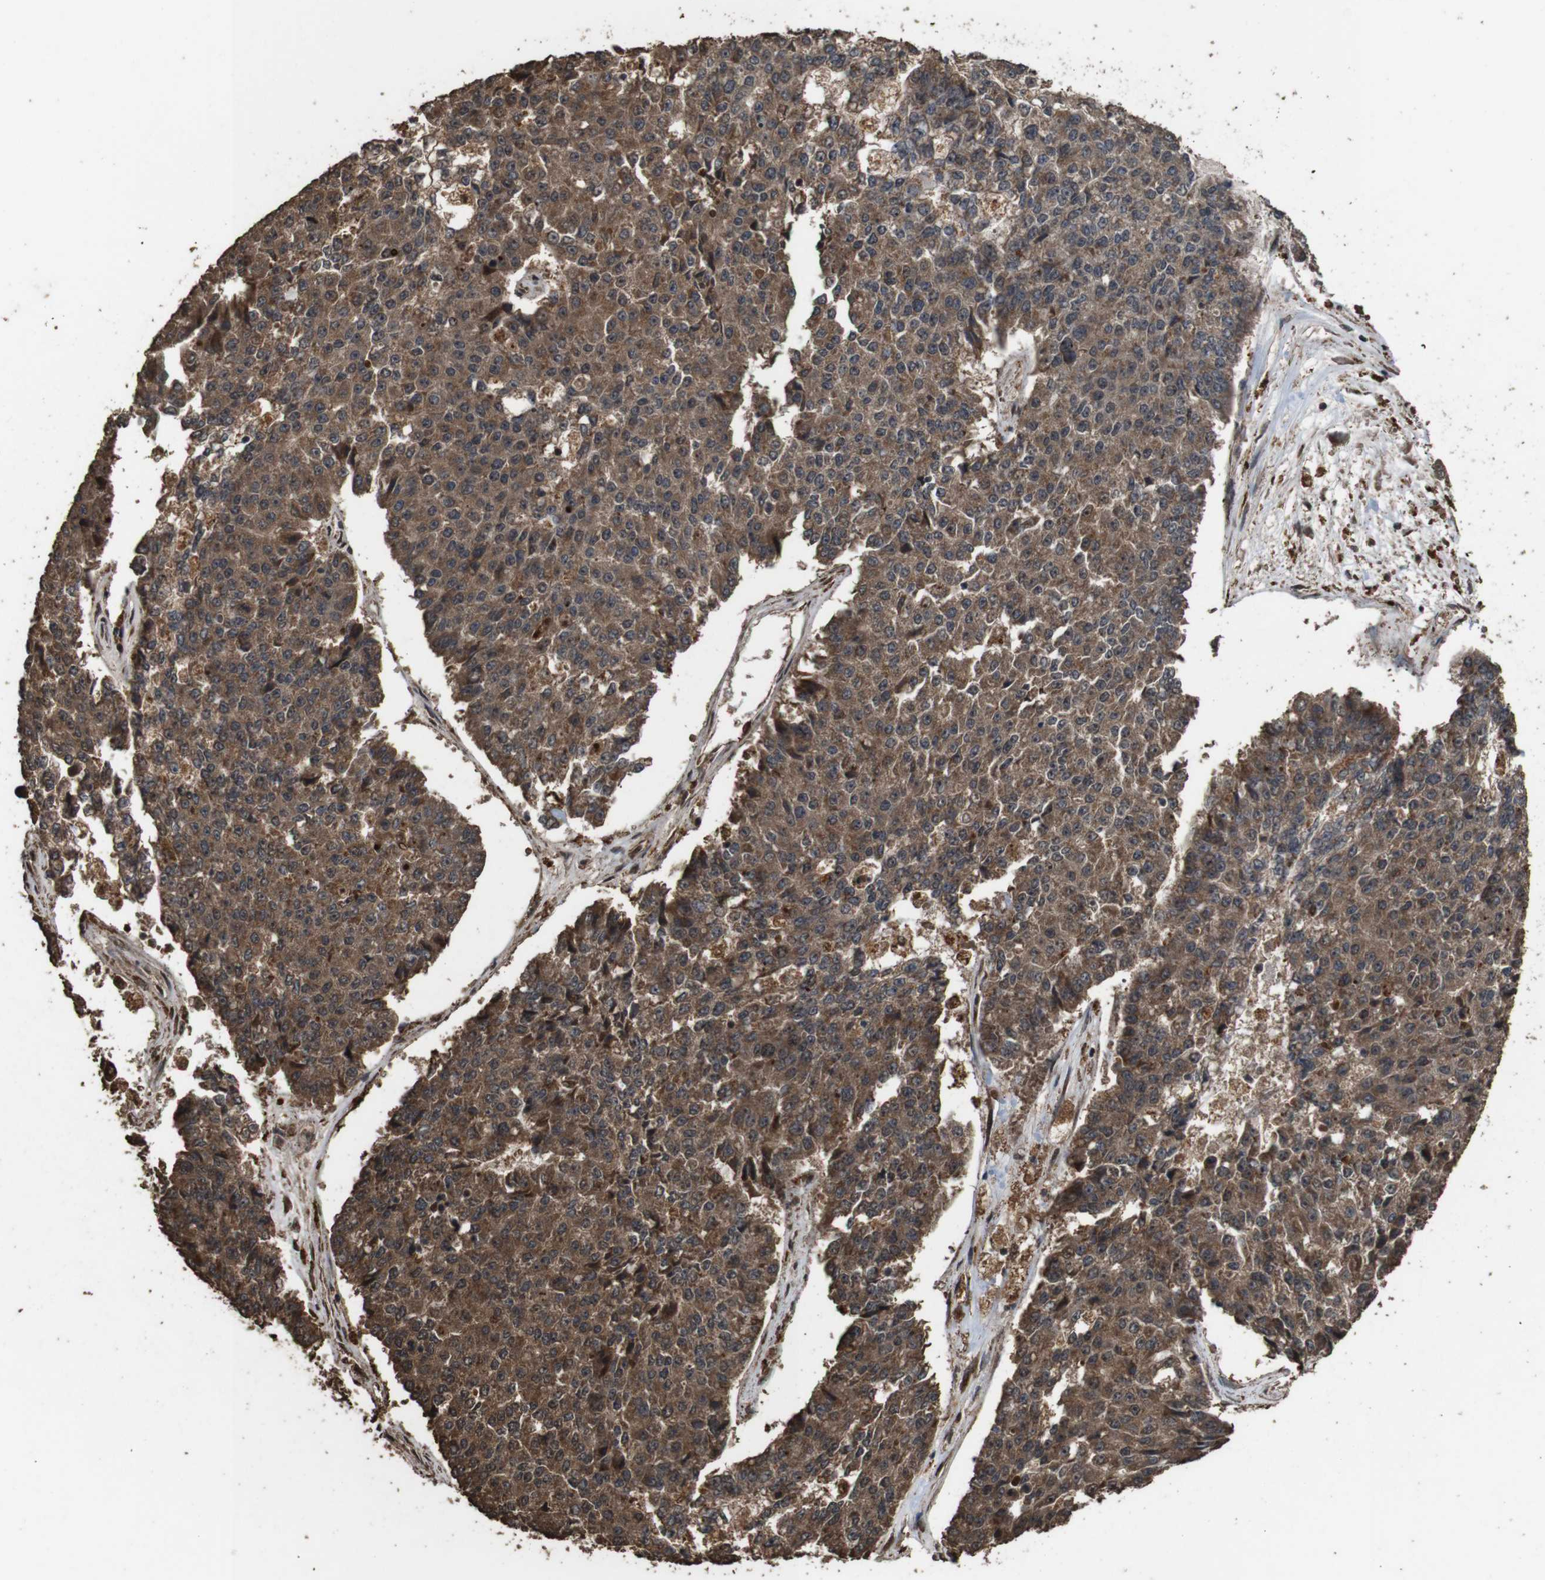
{"staining": {"intensity": "moderate", "quantity": ">75%", "location": "cytoplasmic/membranous"}, "tissue": "pancreatic cancer", "cell_type": "Tumor cells", "image_type": "cancer", "snomed": [{"axis": "morphology", "description": "Adenocarcinoma, NOS"}, {"axis": "topography", "description": "Pancreas"}], "caption": "Immunohistochemical staining of human pancreatic adenocarcinoma shows medium levels of moderate cytoplasmic/membranous protein staining in approximately >75% of tumor cells.", "gene": "RRAS2", "patient": {"sex": "male", "age": 50}}